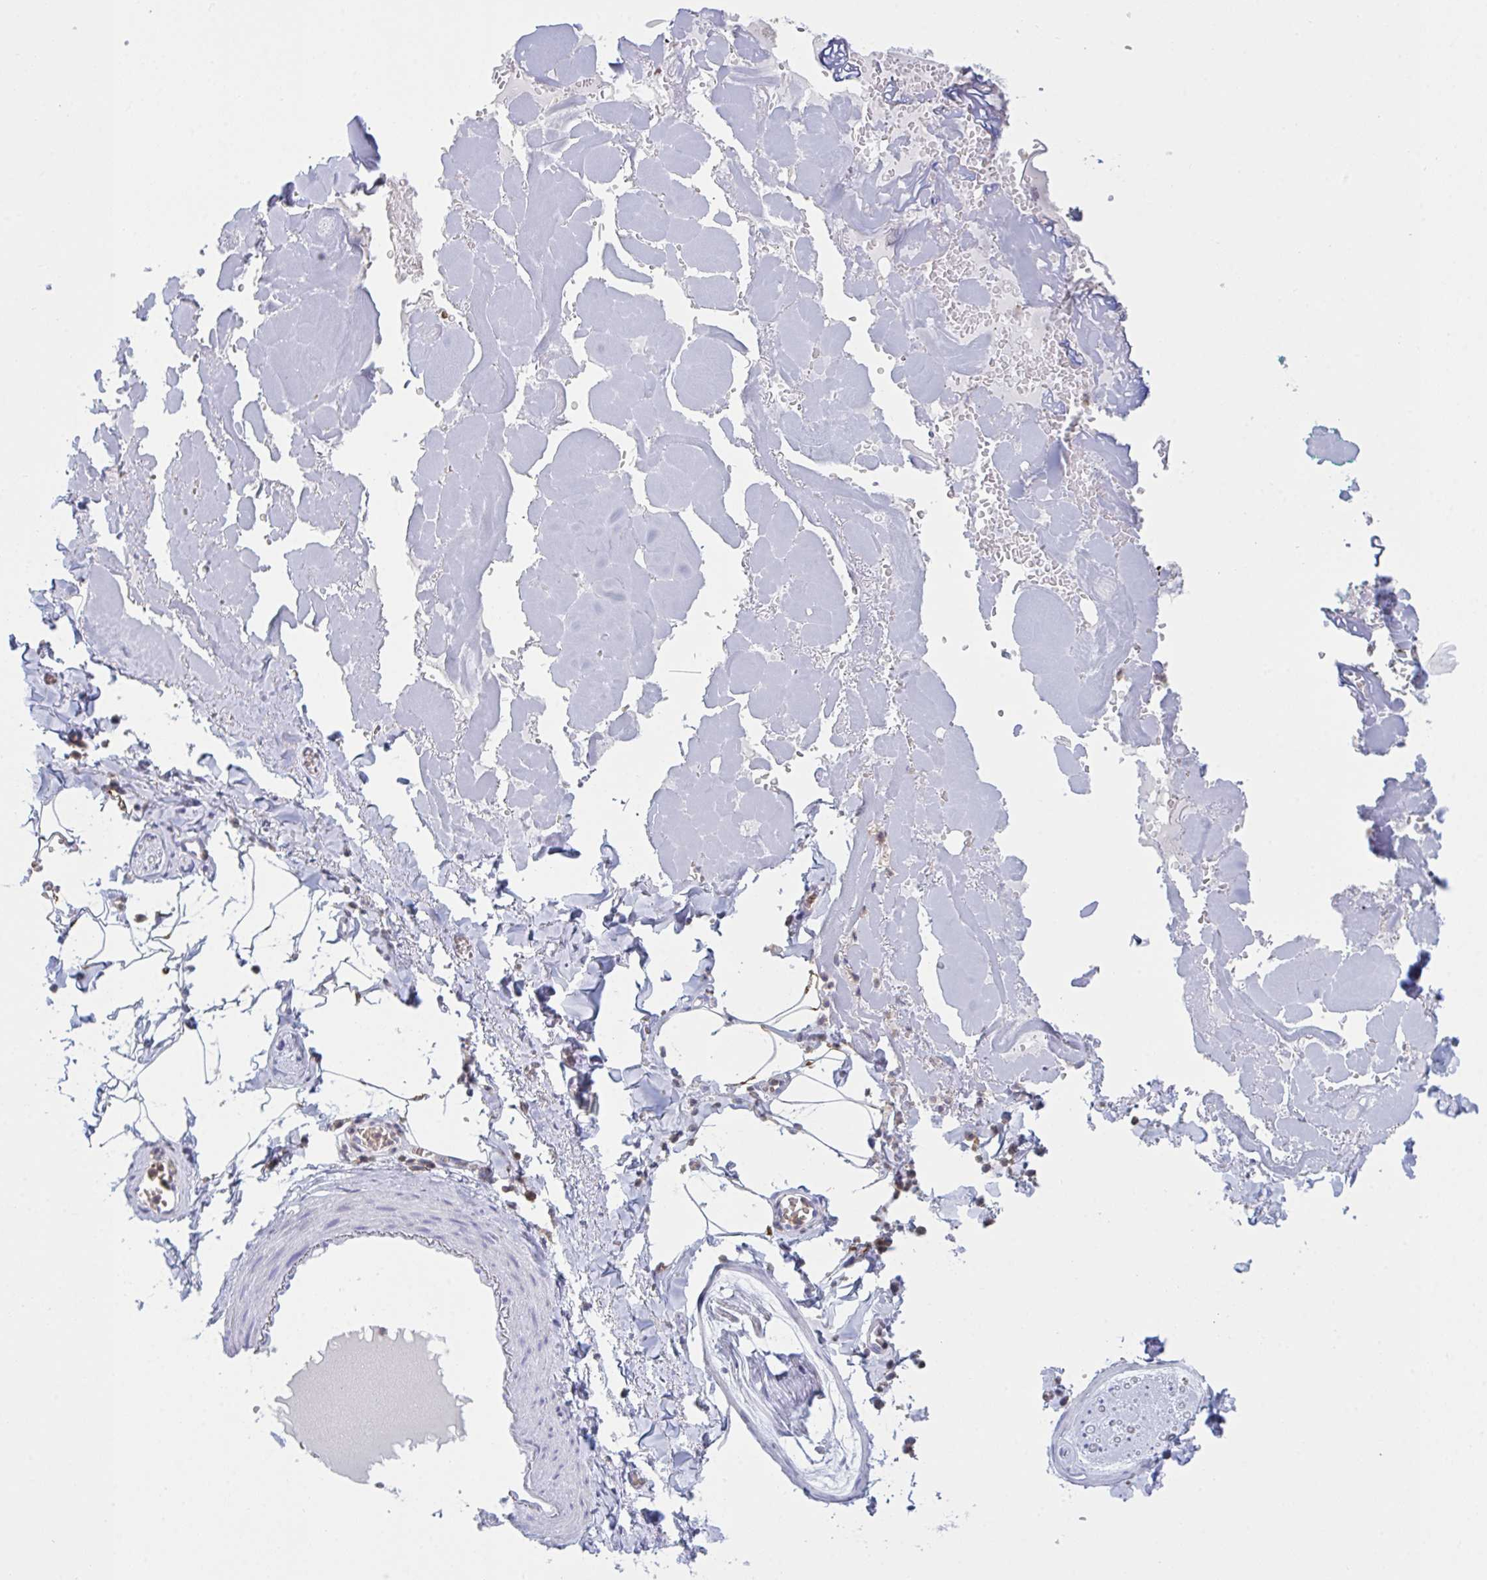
{"staining": {"intensity": "moderate", "quantity": "<25%", "location": "cytoplasmic/membranous"}, "tissue": "adipose tissue", "cell_type": "Adipocytes", "image_type": "normal", "snomed": [{"axis": "morphology", "description": "Normal tissue, NOS"}, {"axis": "topography", "description": "Vulva"}, {"axis": "topography", "description": "Peripheral nerve tissue"}], "caption": "Unremarkable adipose tissue shows moderate cytoplasmic/membranous positivity in approximately <25% of adipocytes.", "gene": "MYO1F", "patient": {"sex": "female", "age": 66}}